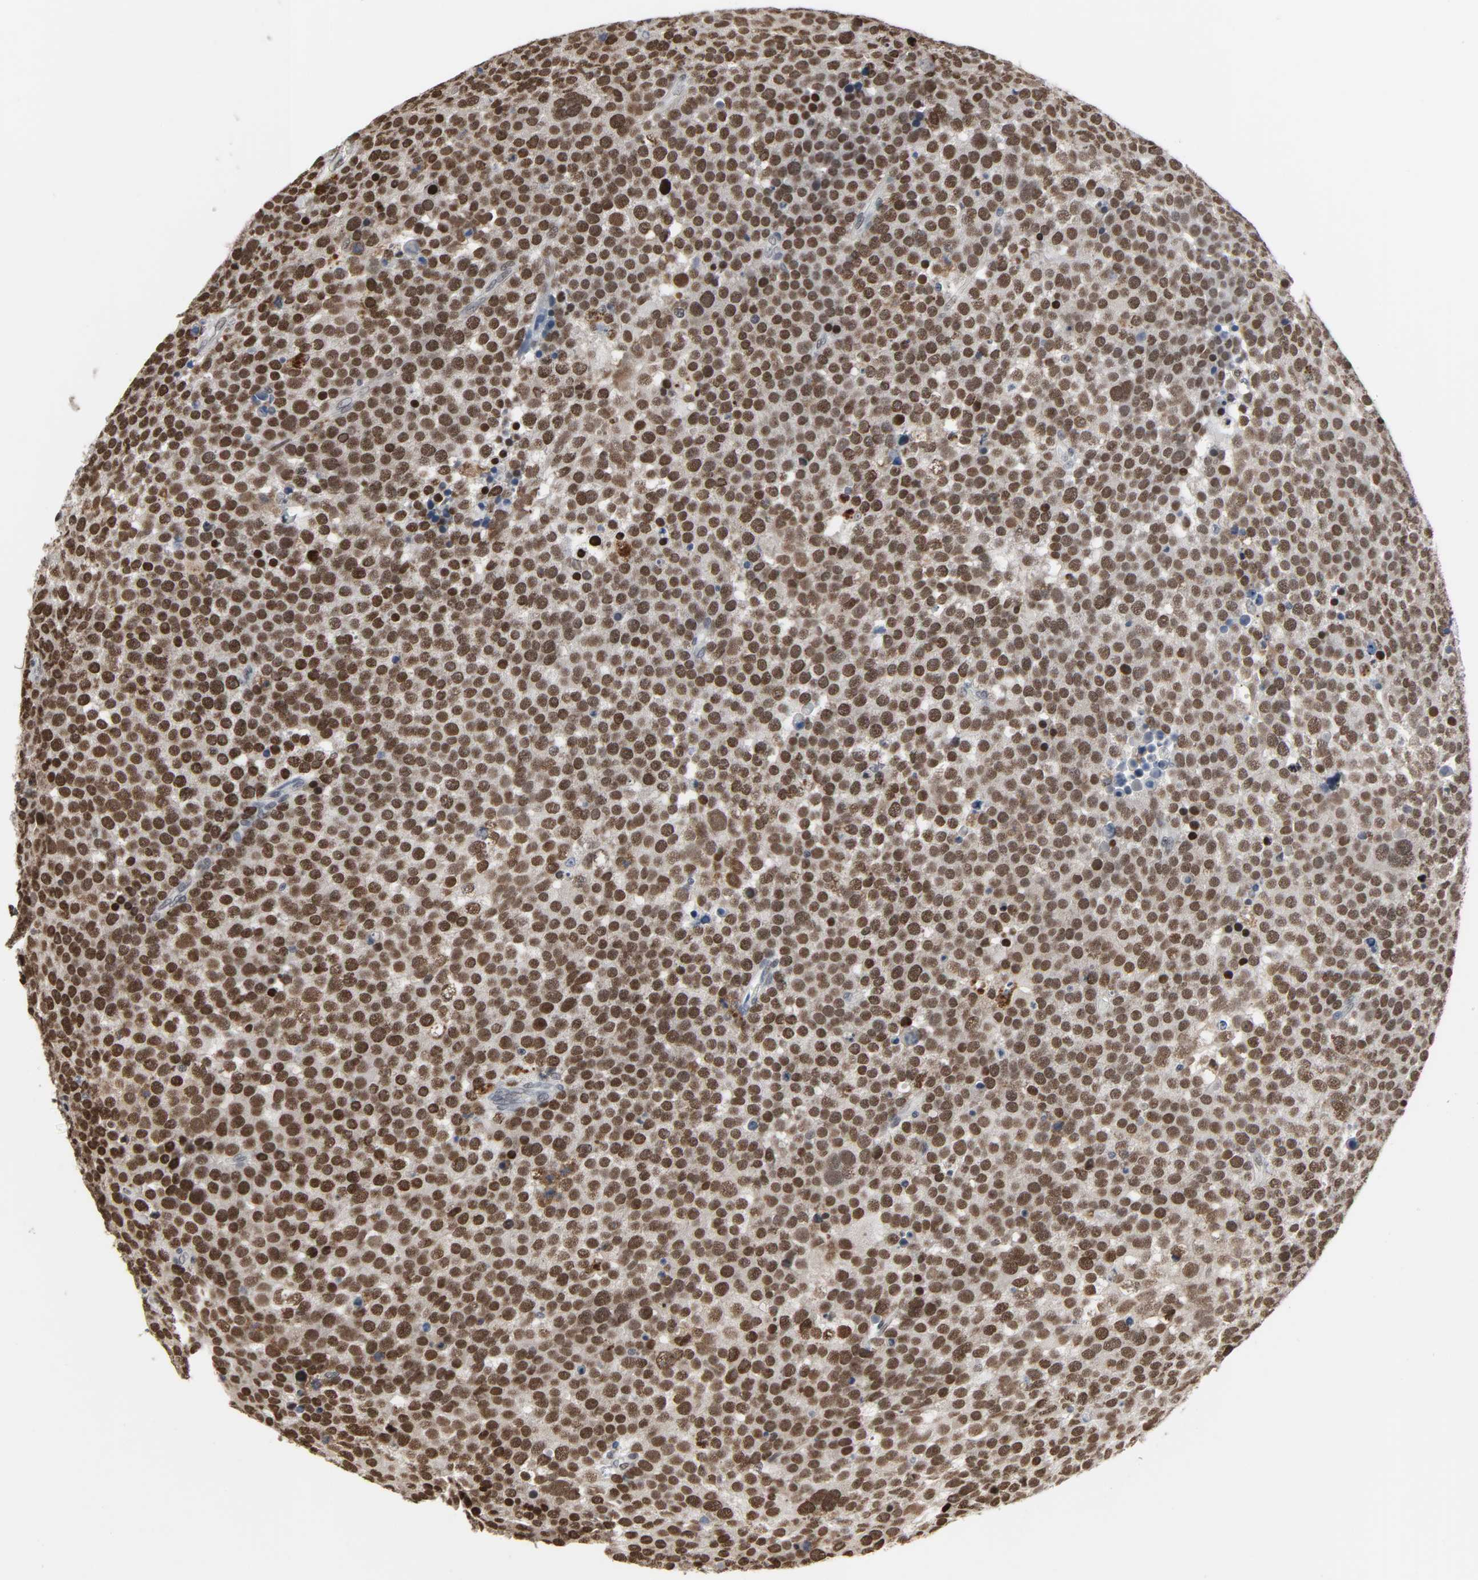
{"staining": {"intensity": "moderate", "quantity": ">75%", "location": "nuclear"}, "tissue": "testis cancer", "cell_type": "Tumor cells", "image_type": "cancer", "snomed": [{"axis": "morphology", "description": "Seminoma, NOS"}, {"axis": "topography", "description": "Testis"}], "caption": "Seminoma (testis) stained with a protein marker shows moderate staining in tumor cells.", "gene": "DAZAP1", "patient": {"sex": "male", "age": 71}}